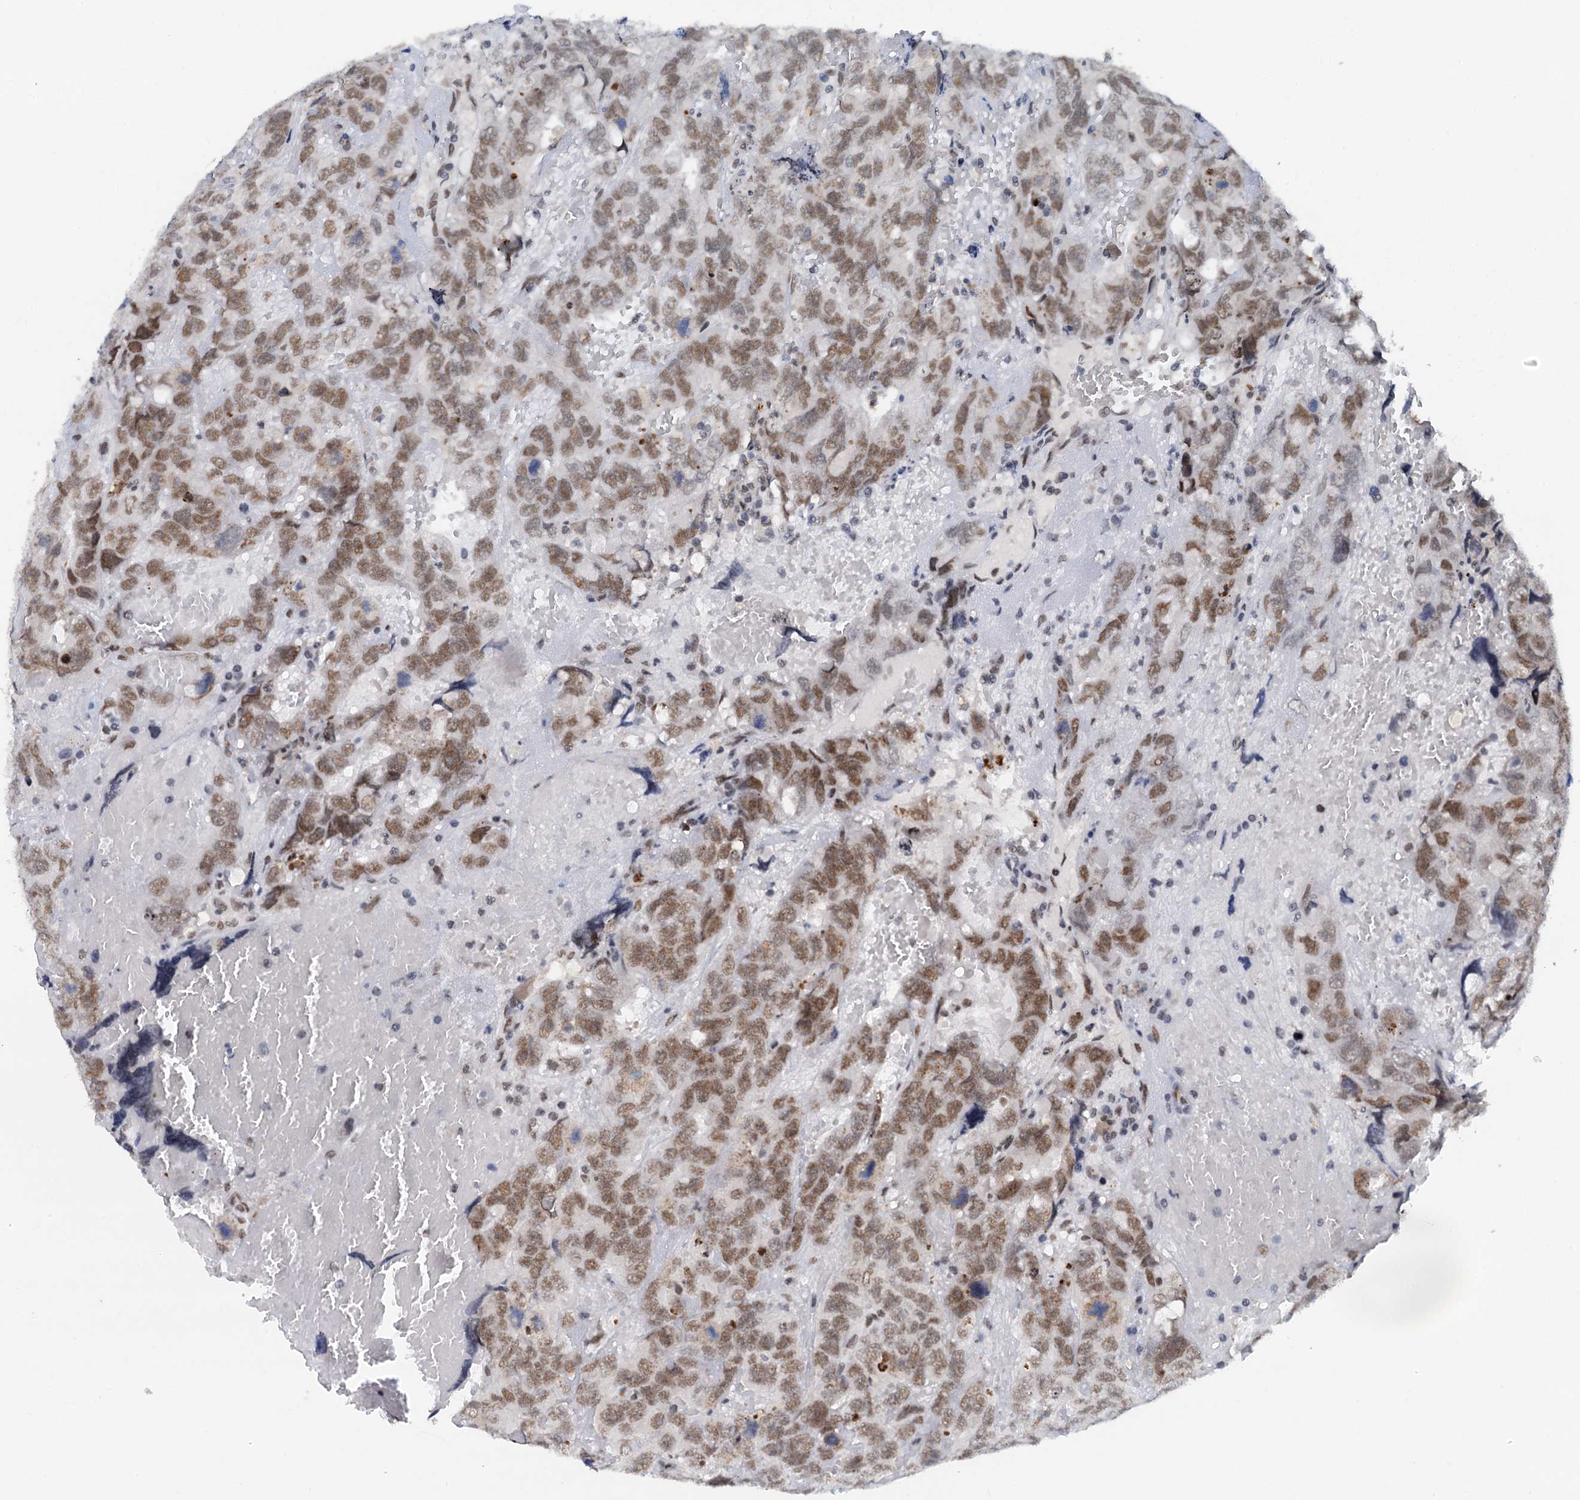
{"staining": {"intensity": "moderate", "quantity": ">75%", "location": "nuclear"}, "tissue": "testis cancer", "cell_type": "Tumor cells", "image_type": "cancer", "snomed": [{"axis": "morphology", "description": "Carcinoma, Embryonal, NOS"}, {"axis": "topography", "description": "Testis"}], "caption": "An immunohistochemistry (IHC) photomicrograph of neoplastic tissue is shown. Protein staining in brown highlights moderate nuclear positivity in testis cancer (embryonal carcinoma) within tumor cells.", "gene": "SNRPD1", "patient": {"sex": "male", "age": 45}}